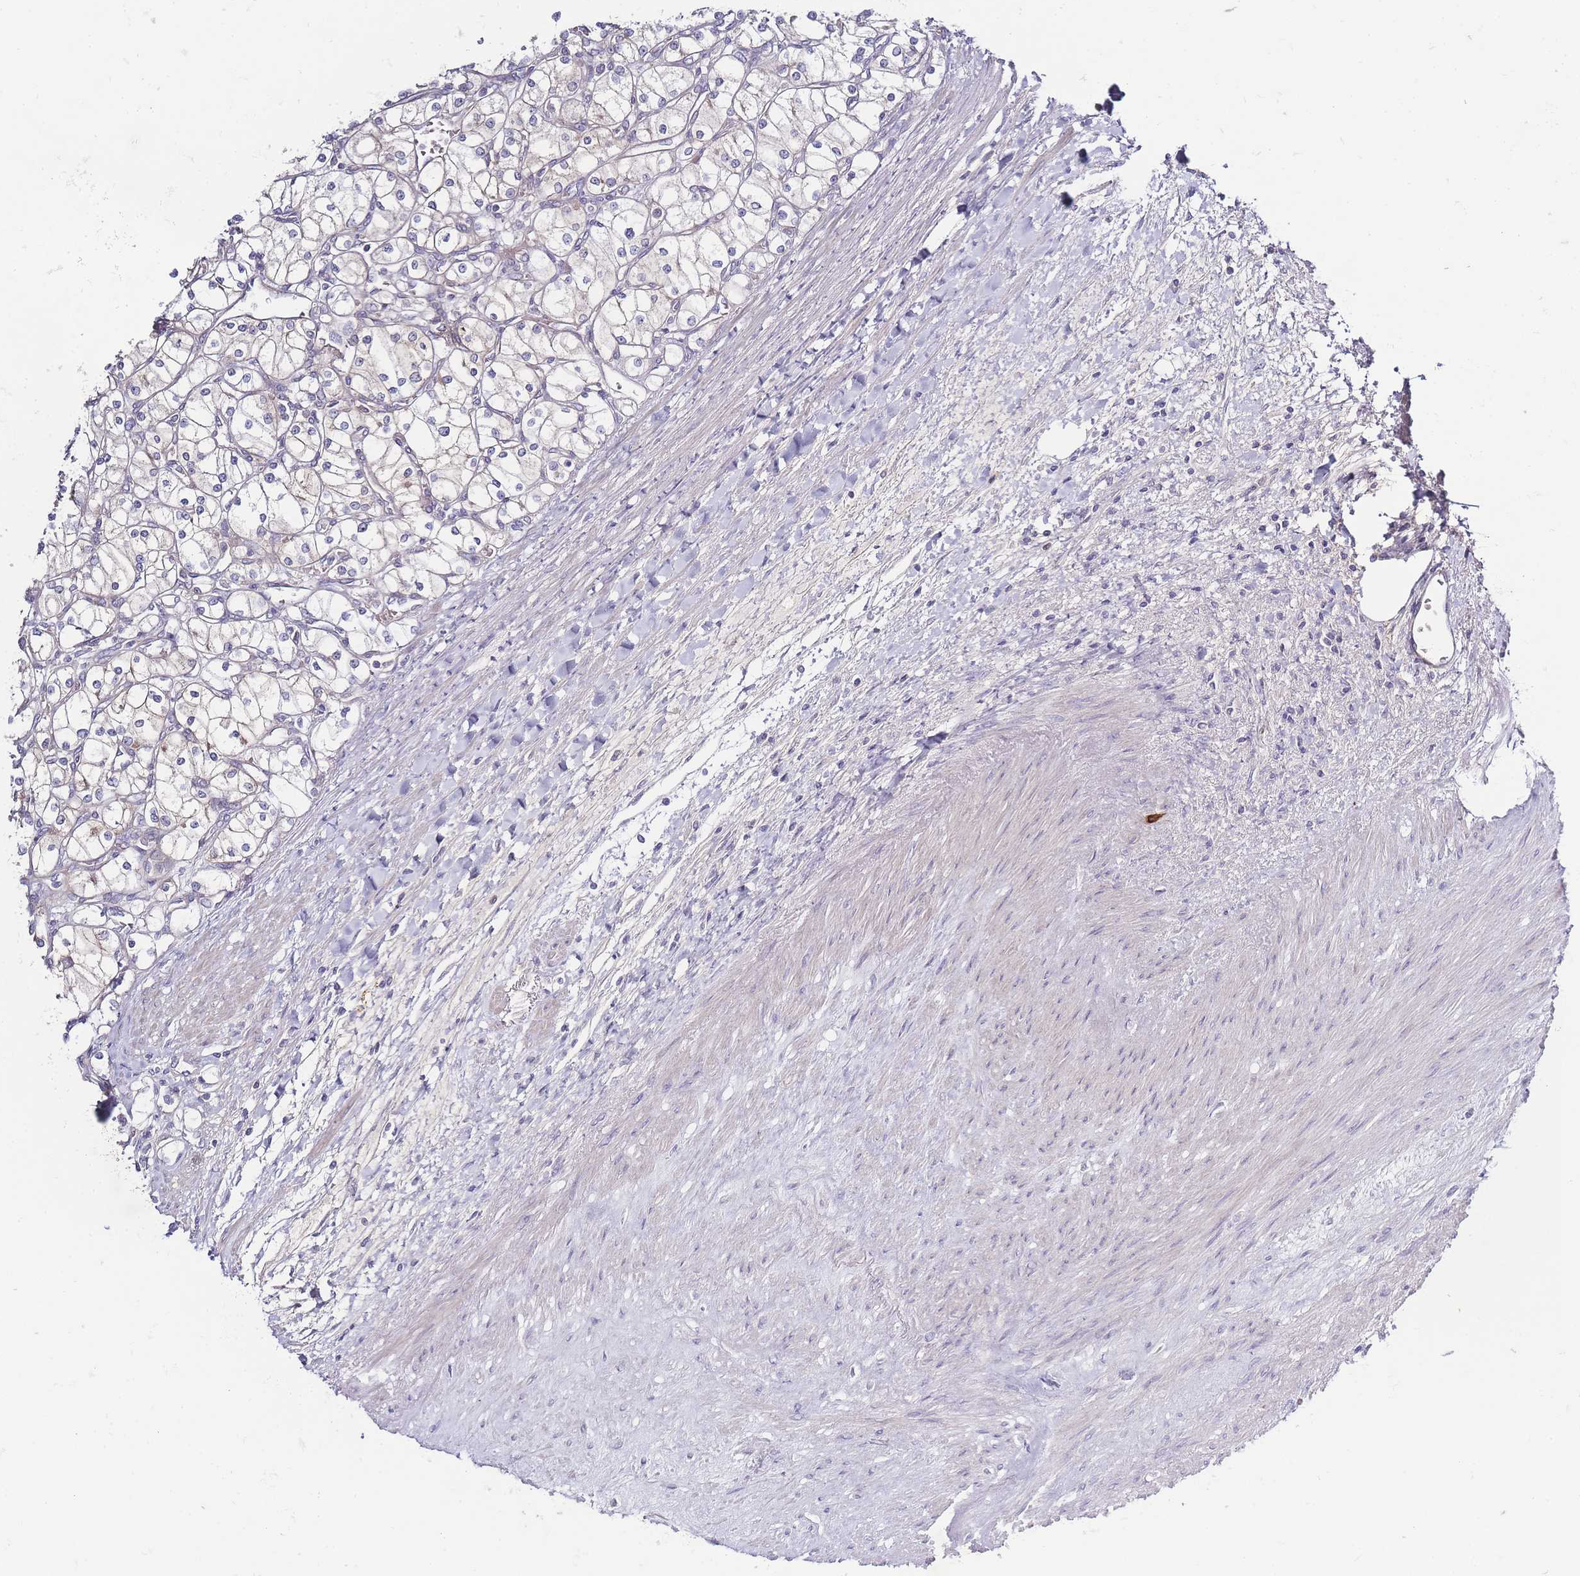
{"staining": {"intensity": "negative", "quantity": "none", "location": "none"}, "tissue": "renal cancer", "cell_type": "Tumor cells", "image_type": "cancer", "snomed": [{"axis": "morphology", "description": "Adenocarcinoma, NOS"}, {"axis": "topography", "description": "Kidney"}], "caption": "This image is of renal adenocarcinoma stained with immunohistochemistry (IHC) to label a protein in brown with the nuclei are counter-stained blue. There is no positivity in tumor cells. Nuclei are stained in blue.", "gene": "SPHKAP", "patient": {"sex": "male", "age": 80}}